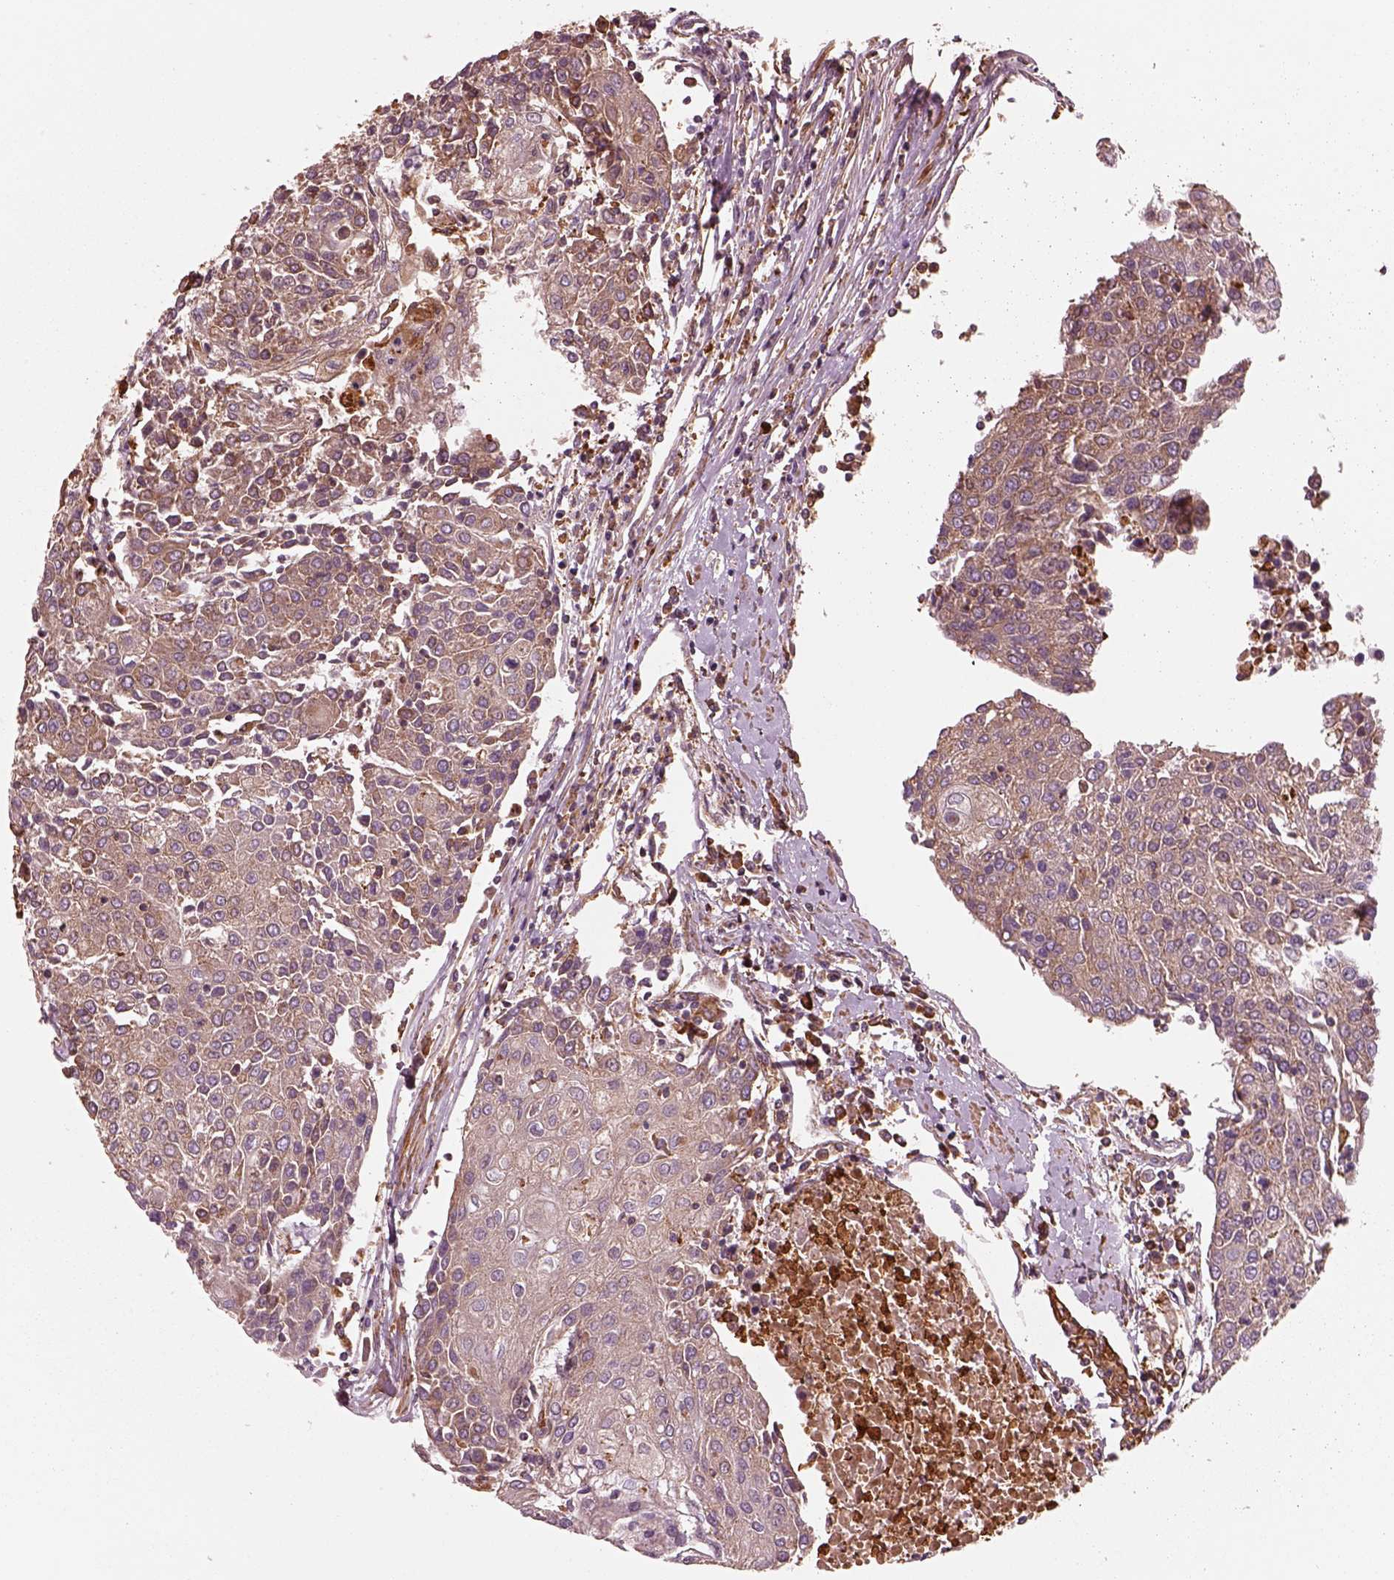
{"staining": {"intensity": "moderate", "quantity": "<25%", "location": "cytoplasmic/membranous"}, "tissue": "urothelial cancer", "cell_type": "Tumor cells", "image_type": "cancer", "snomed": [{"axis": "morphology", "description": "Urothelial carcinoma, High grade"}, {"axis": "topography", "description": "Urinary bladder"}], "caption": "Immunohistochemical staining of human urothelial cancer displays moderate cytoplasmic/membranous protein staining in about <25% of tumor cells. (IHC, brightfield microscopy, high magnification).", "gene": "ASCC2", "patient": {"sex": "female", "age": 85}}